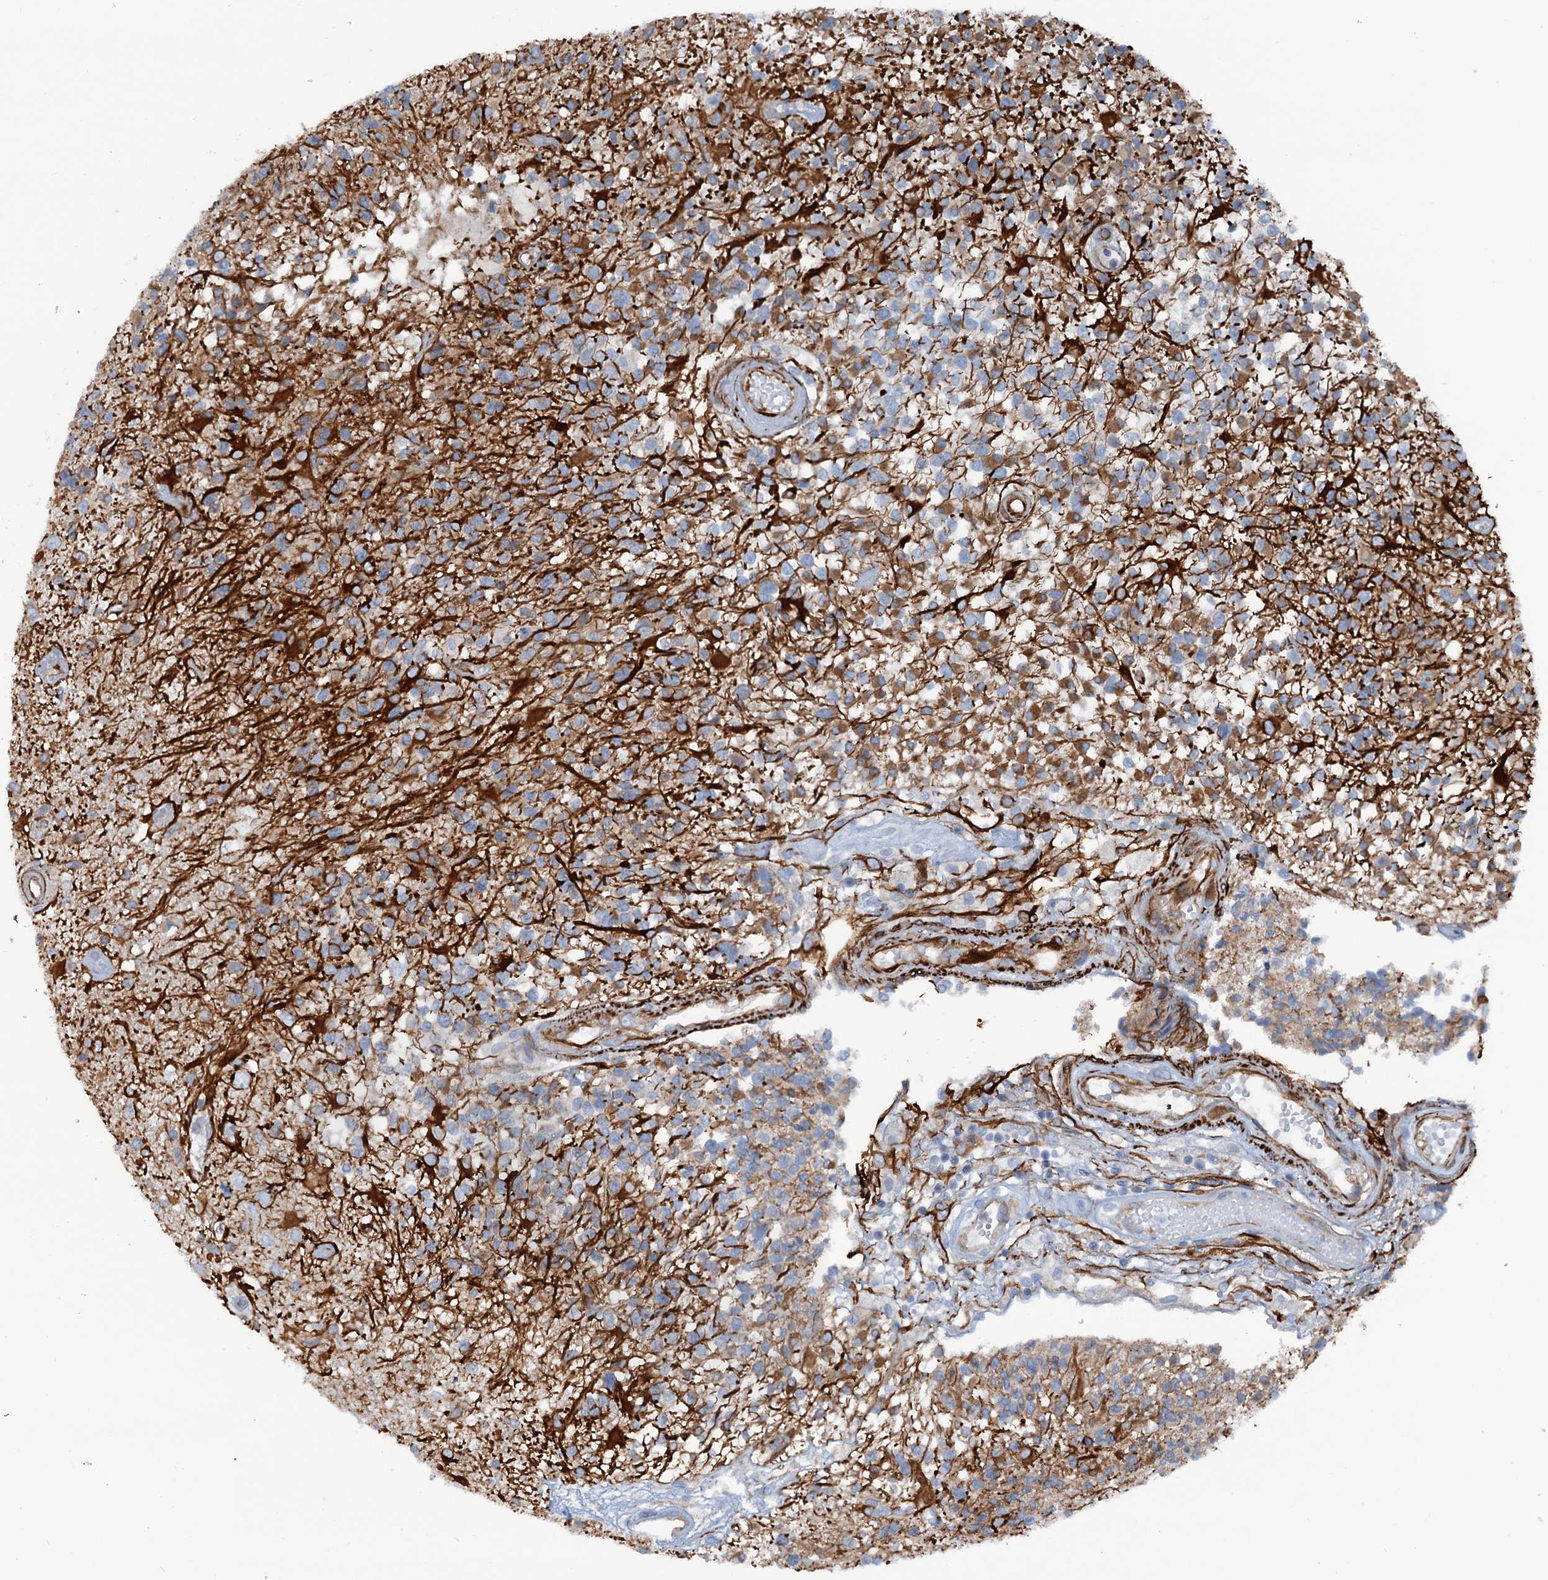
{"staining": {"intensity": "moderate", "quantity": "<25%", "location": "cytoplasmic/membranous"}, "tissue": "glioma", "cell_type": "Tumor cells", "image_type": "cancer", "snomed": [{"axis": "morphology", "description": "Glioma, malignant, High grade"}, {"axis": "morphology", "description": "Glioblastoma, NOS"}, {"axis": "topography", "description": "Brain"}], "caption": "Protein staining shows moderate cytoplasmic/membranous positivity in approximately <25% of tumor cells in glioma.", "gene": "CALCOCO1", "patient": {"sex": "male", "age": 60}}